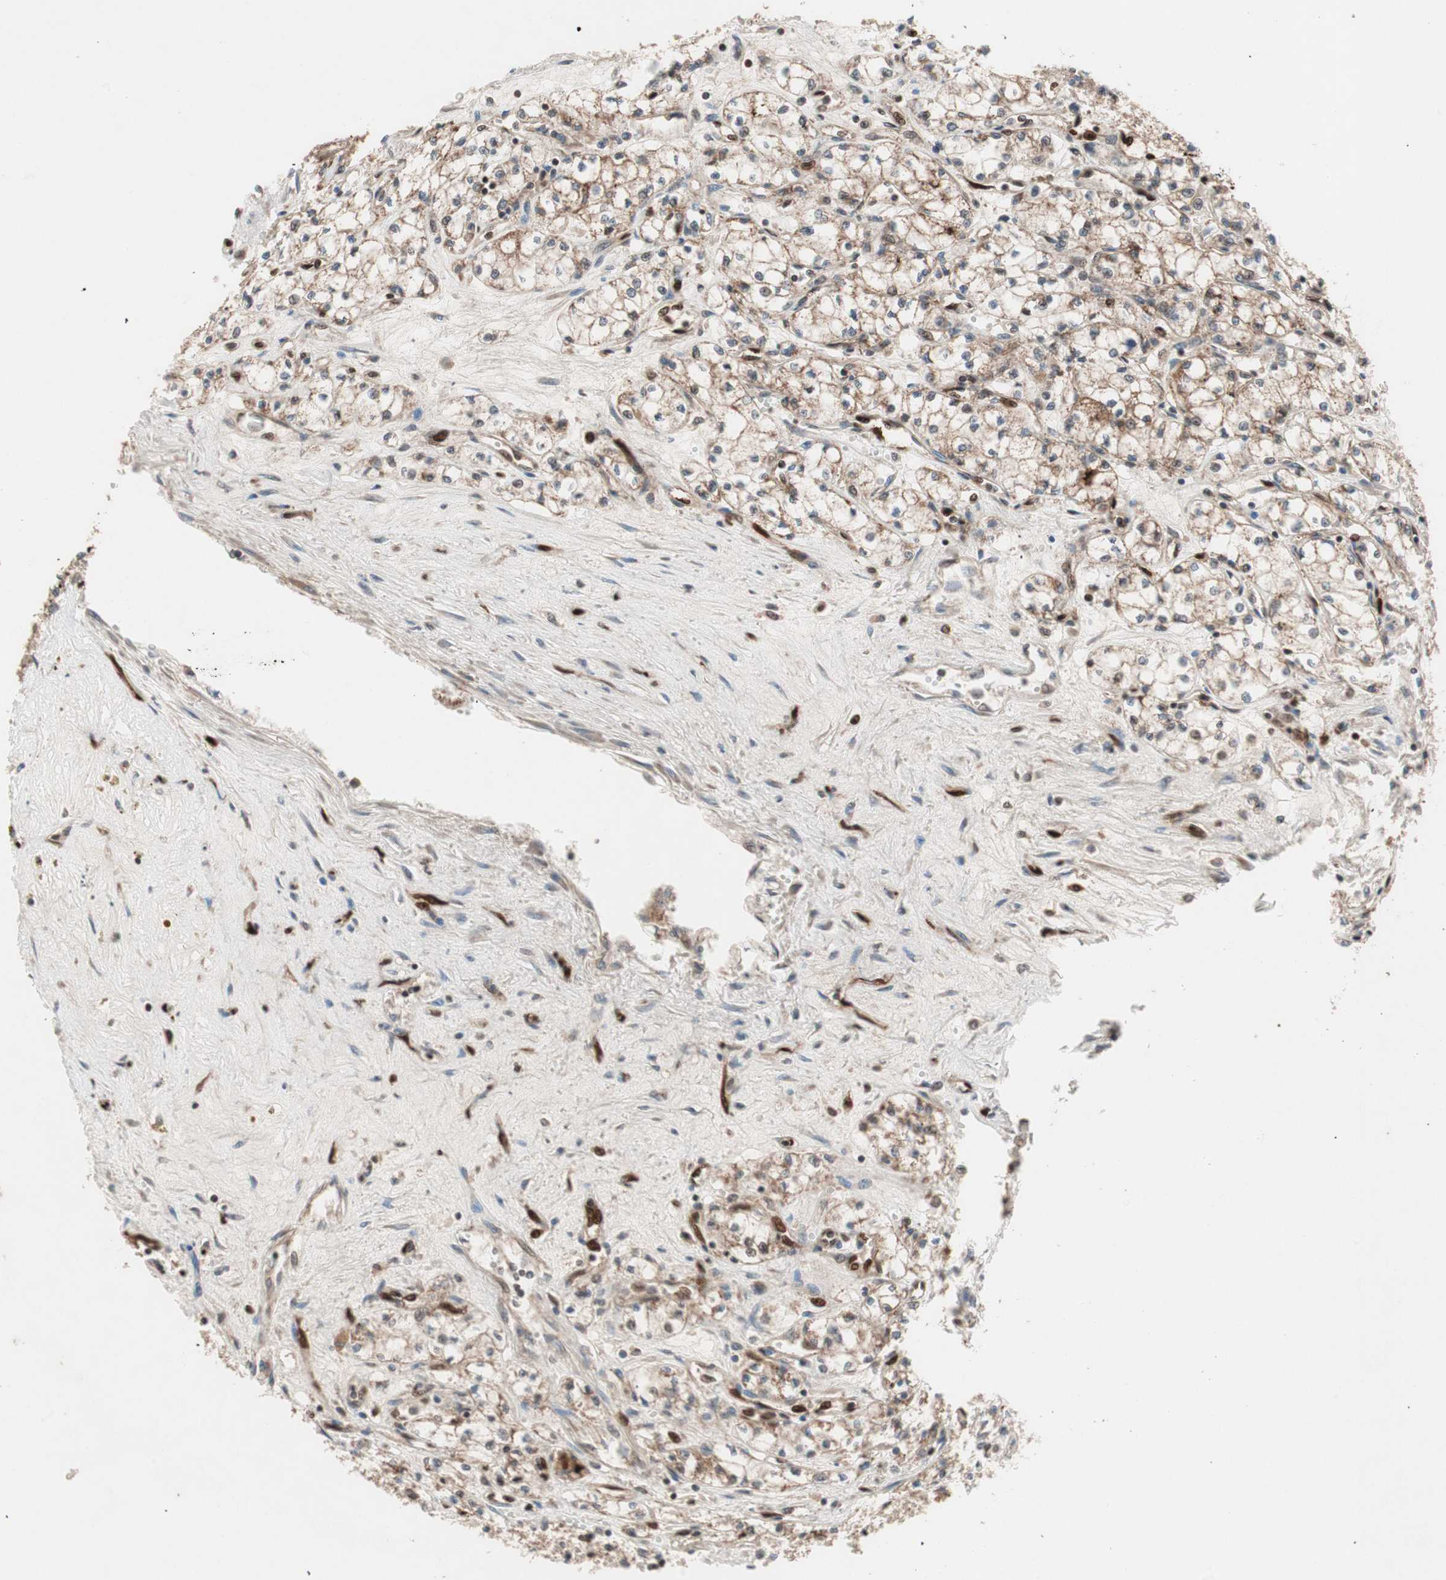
{"staining": {"intensity": "moderate", "quantity": ">75%", "location": "cytoplasmic/membranous"}, "tissue": "renal cancer", "cell_type": "Tumor cells", "image_type": "cancer", "snomed": [{"axis": "morphology", "description": "Normal tissue, NOS"}, {"axis": "morphology", "description": "Adenocarcinoma, NOS"}, {"axis": "topography", "description": "Kidney"}], "caption": "Protein positivity by immunohistochemistry exhibits moderate cytoplasmic/membranous expression in about >75% of tumor cells in renal adenocarcinoma.", "gene": "NF2", "patient": {"sex": "male", "age": 59}}